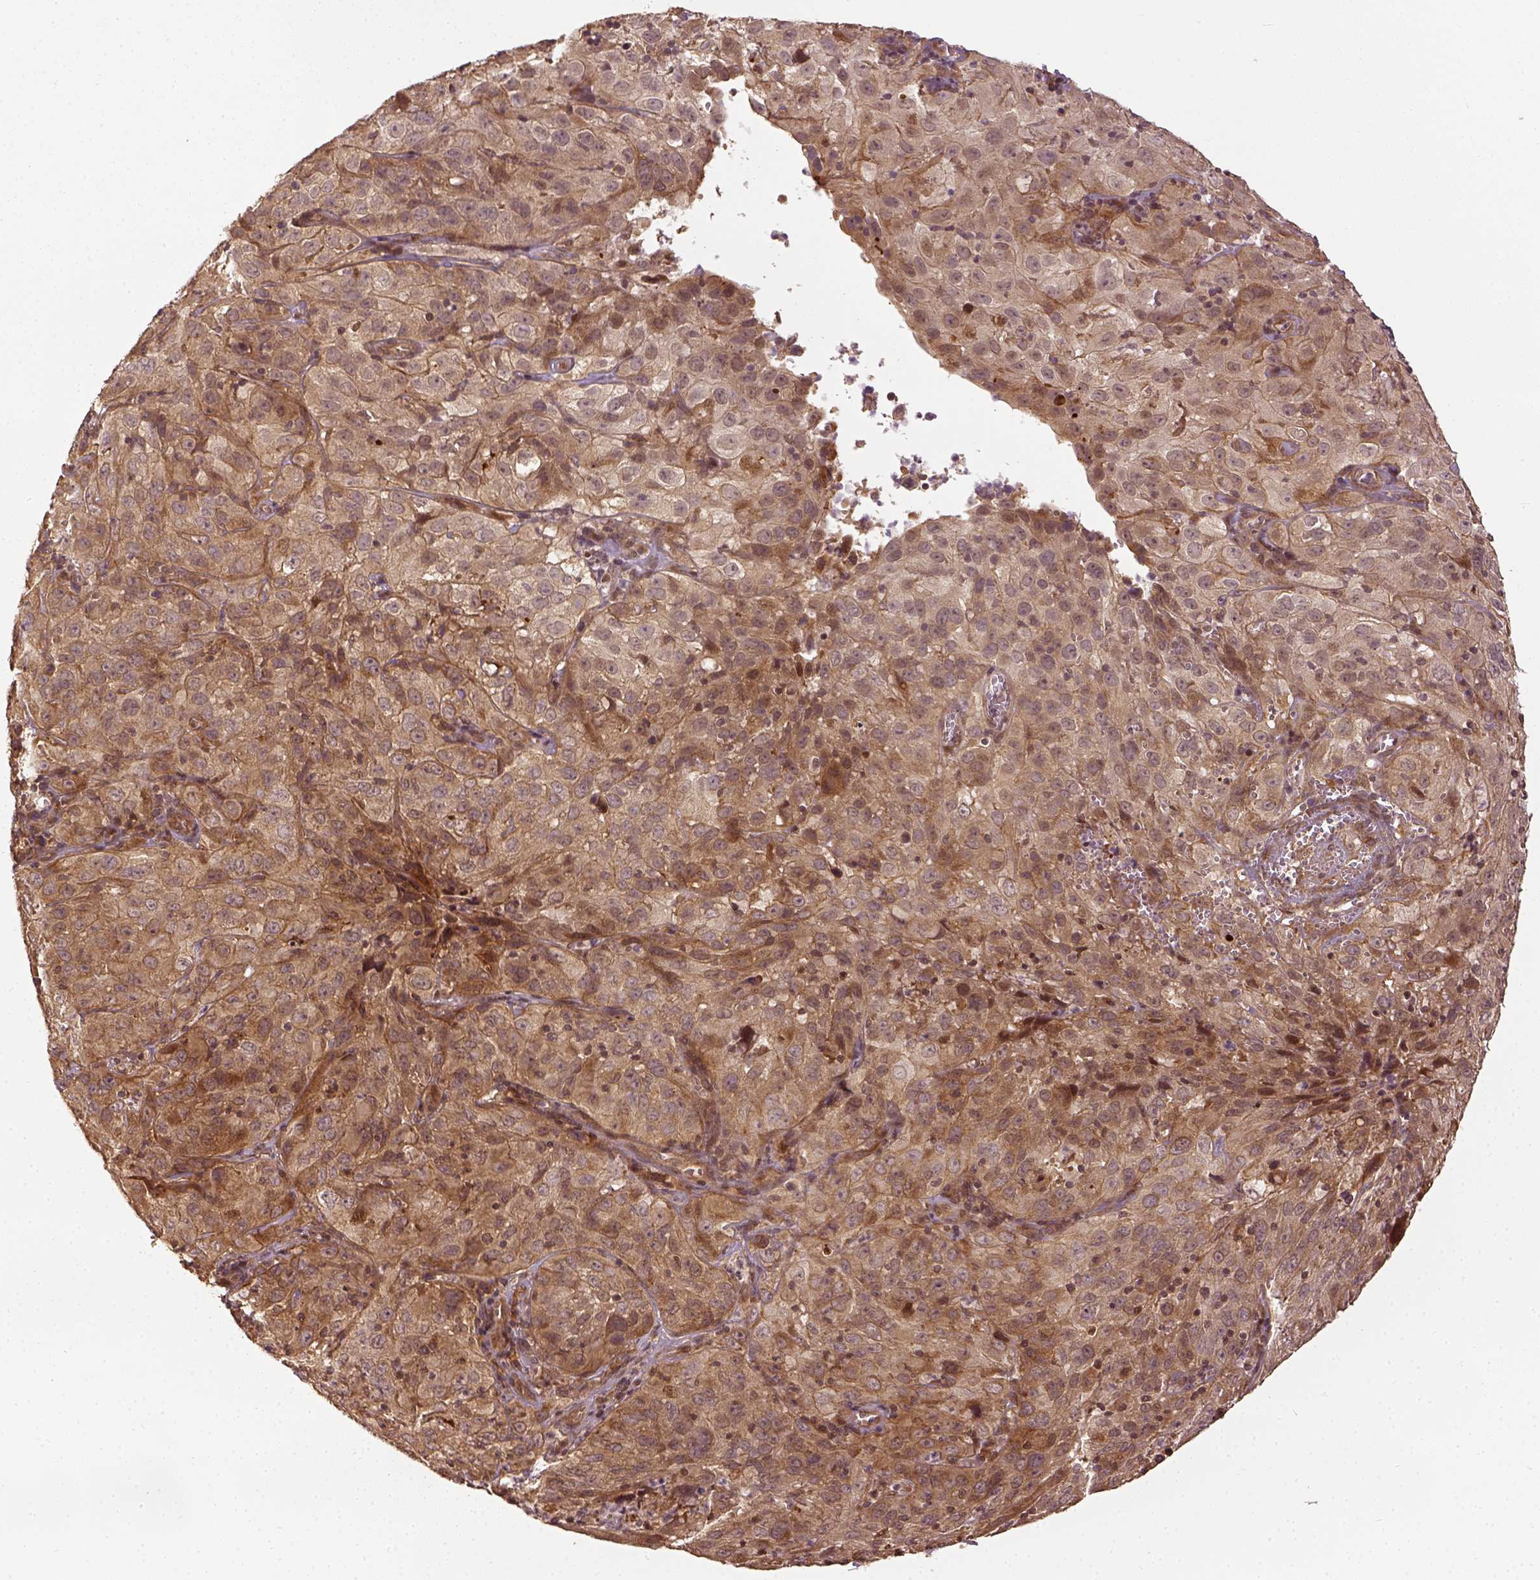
{"staining": {"intensity": "moderate", "quantity": ">75%", "location": "cytoplasmic/membranous"}, "tissue": "cervical cancer", "cell_type": "Tumor cells", "image_type": "cancer", "snomed": [{"axis": "morphology", "description": "Squamous cell carcinoma, NOS"}, {"axis": "topography", "description": "Cervix"}], "caption": "Approximately >75% of tumor cells in human cervical cancer demonstrate moderate cytoplasmic/membranous protein positivity as visualized by brown immunohistochemical staining.", "gene": "VEGFA", "patient": {"sex": "female", "age": 32}}